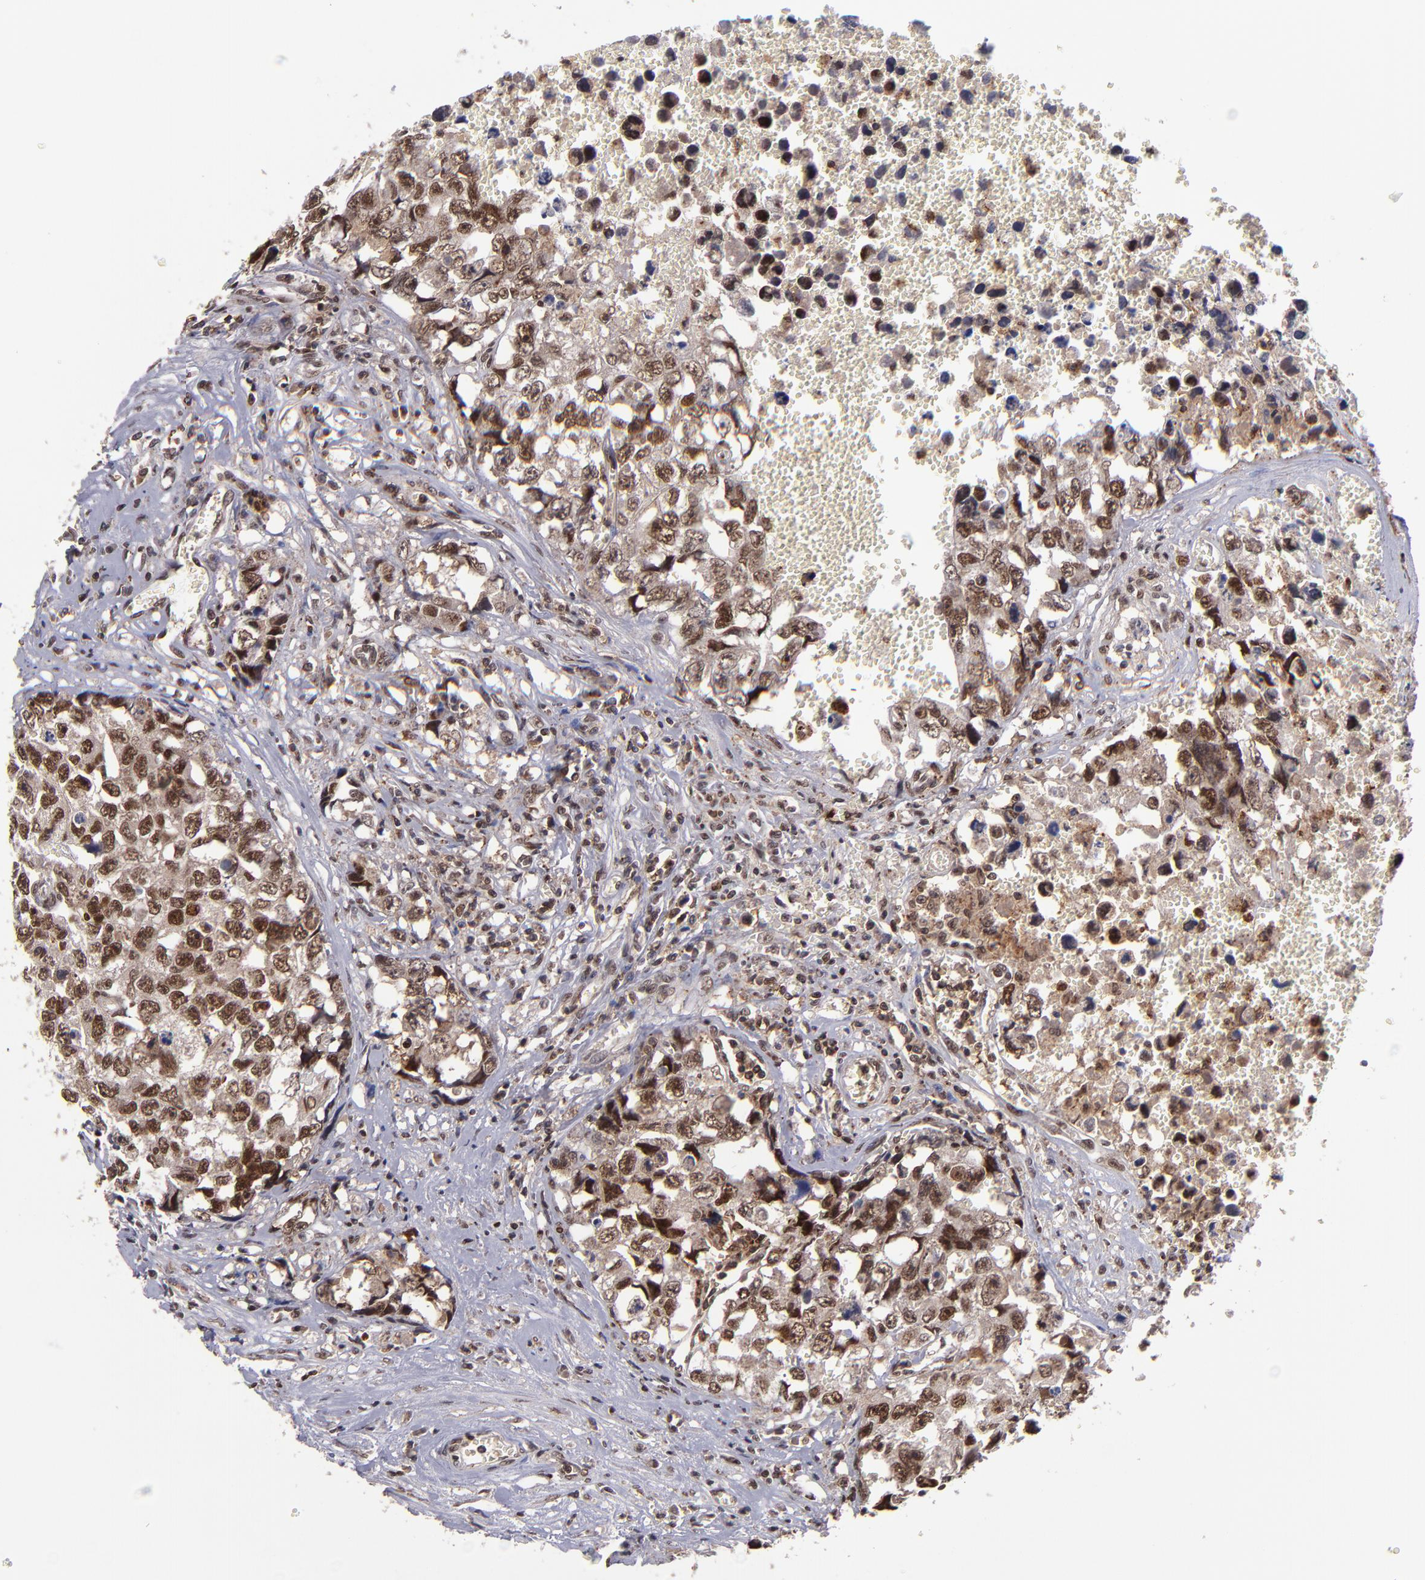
{"staining": {"intensity": "strong", "quantity": ">75%", "location": "cytoplasmic/membranous,nuclear"}, "tissue": "testis cancer", "cell_type": "Tumor cells", "image_type": "cancer", "snomed": [{"axis": "morphology", "description": "Carcinoma, Embryonal, NOS"}, {"axis": "topography", "description": "Testis"}], "caption": "Immunohistochemistry (IHC) photomicrograph of neoplastic tissue: testis cancer (embryonal carcinoma) stained using immunohistochemistry exhibits high levels of strong protein expression localized specifically in the cytoplasmic/membranous and nuclear of tumor cells, appearing as a cytoplasmic/membranous and nuclear brown color.", "gene": "EP300", "patient": {"sex": "male", "age": 31}}